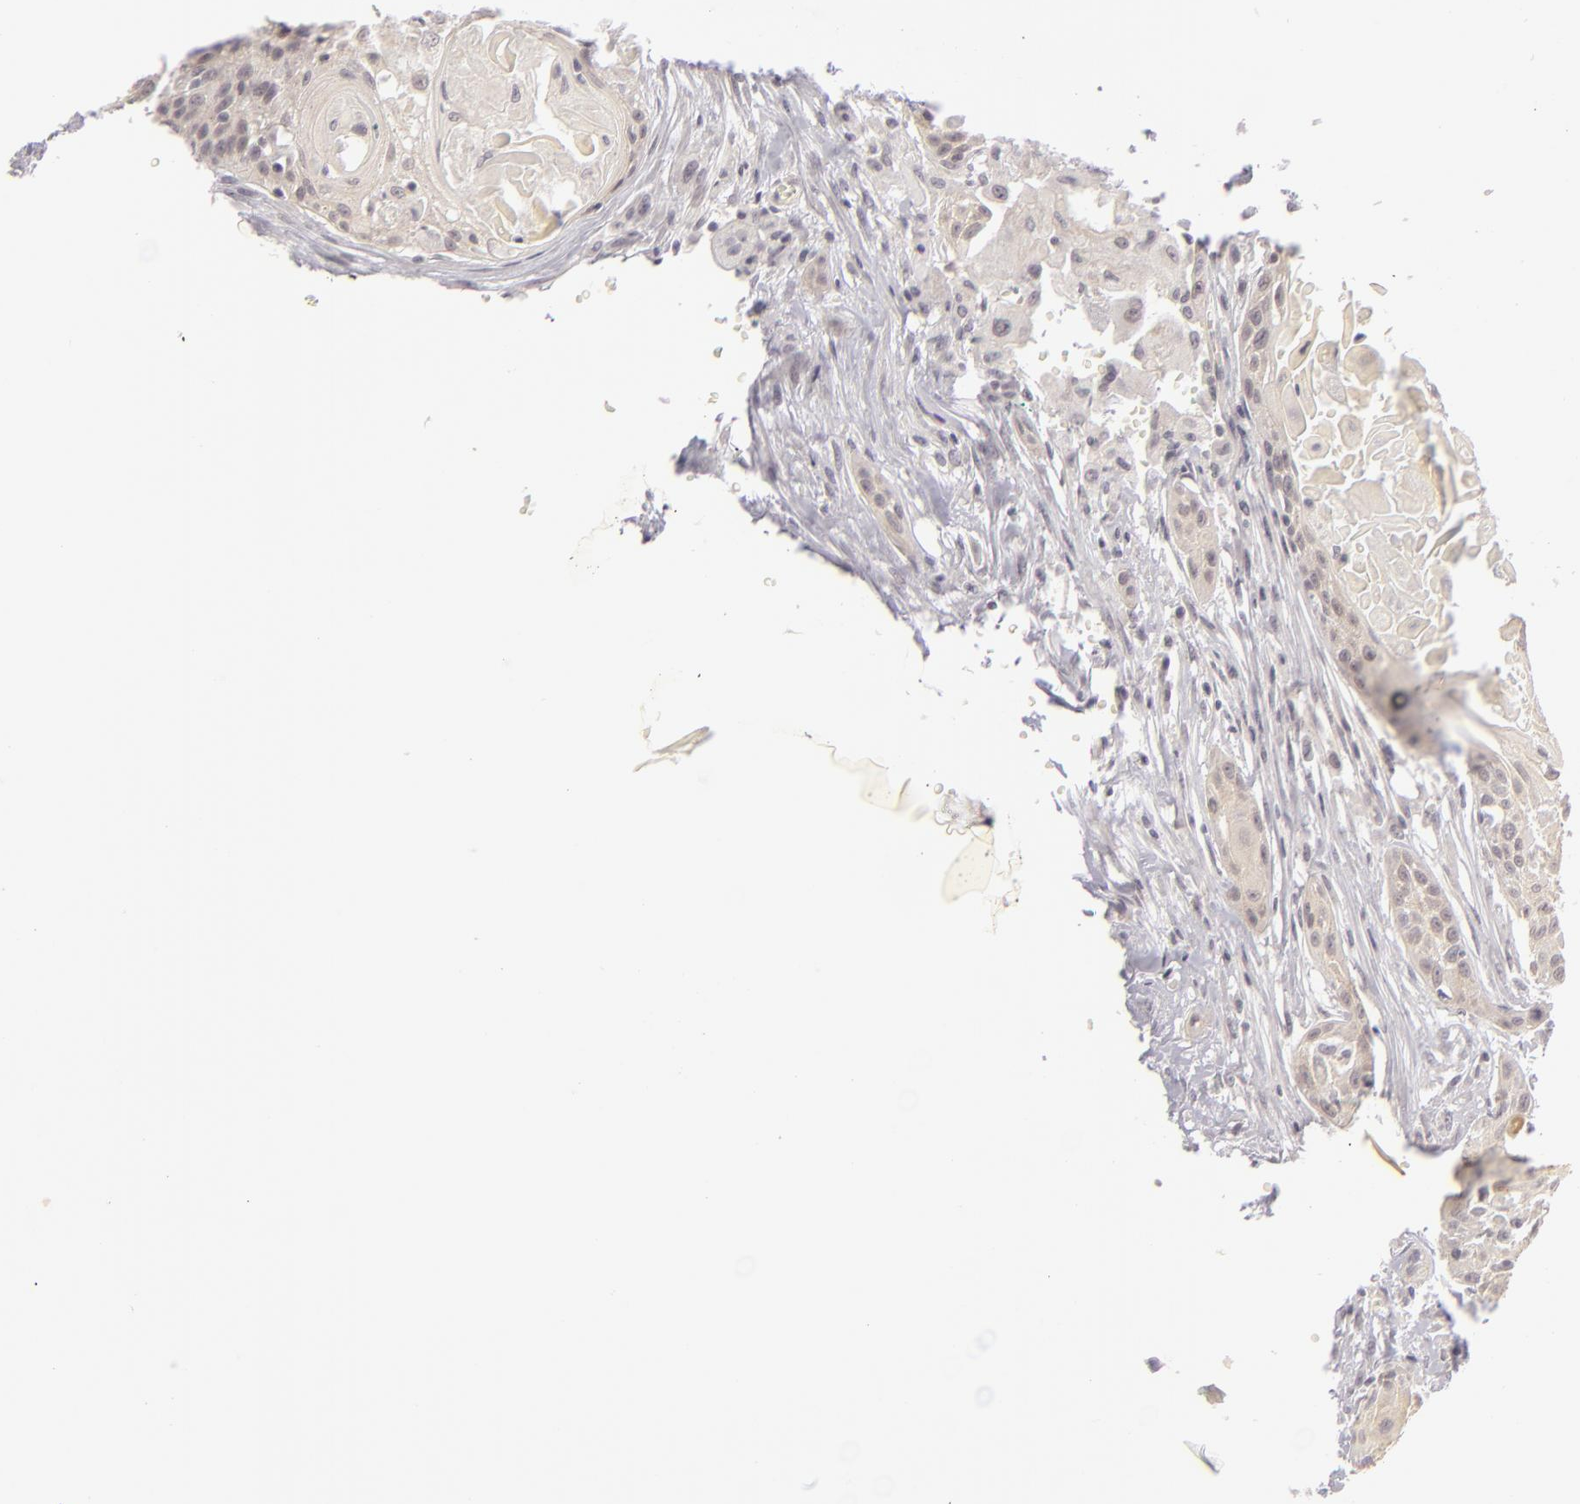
{"staining": {"intensity": "weak", "quantity": ">75%", "location": "cytoplasmic/membranous"}, "tissue": "head and neck cancer", "cell_type": "Tumor cells", "image_type": "cancer", "snomed": [{"axis": "morphology", "description": "Squamous cell carcinoma, NOS"}, {"axis": "morphology", "description": "Squamous cell carcinoma, metastatic, NOS"}, {"axis": "topography", "description": "Lymph node"}, {"axis": "topography", "description": "Salivary gland"}, {"axis": "topography", "description": "Head-Neck"}], "caption": "Human head and neck cancer stained for a protein (brown) demonstrates weak cytoplasmic/membranous positive positivity in approximately >75% of tumor cells.", "gene": "DLG3", "patient": {"sex": "female", "age": 74}}